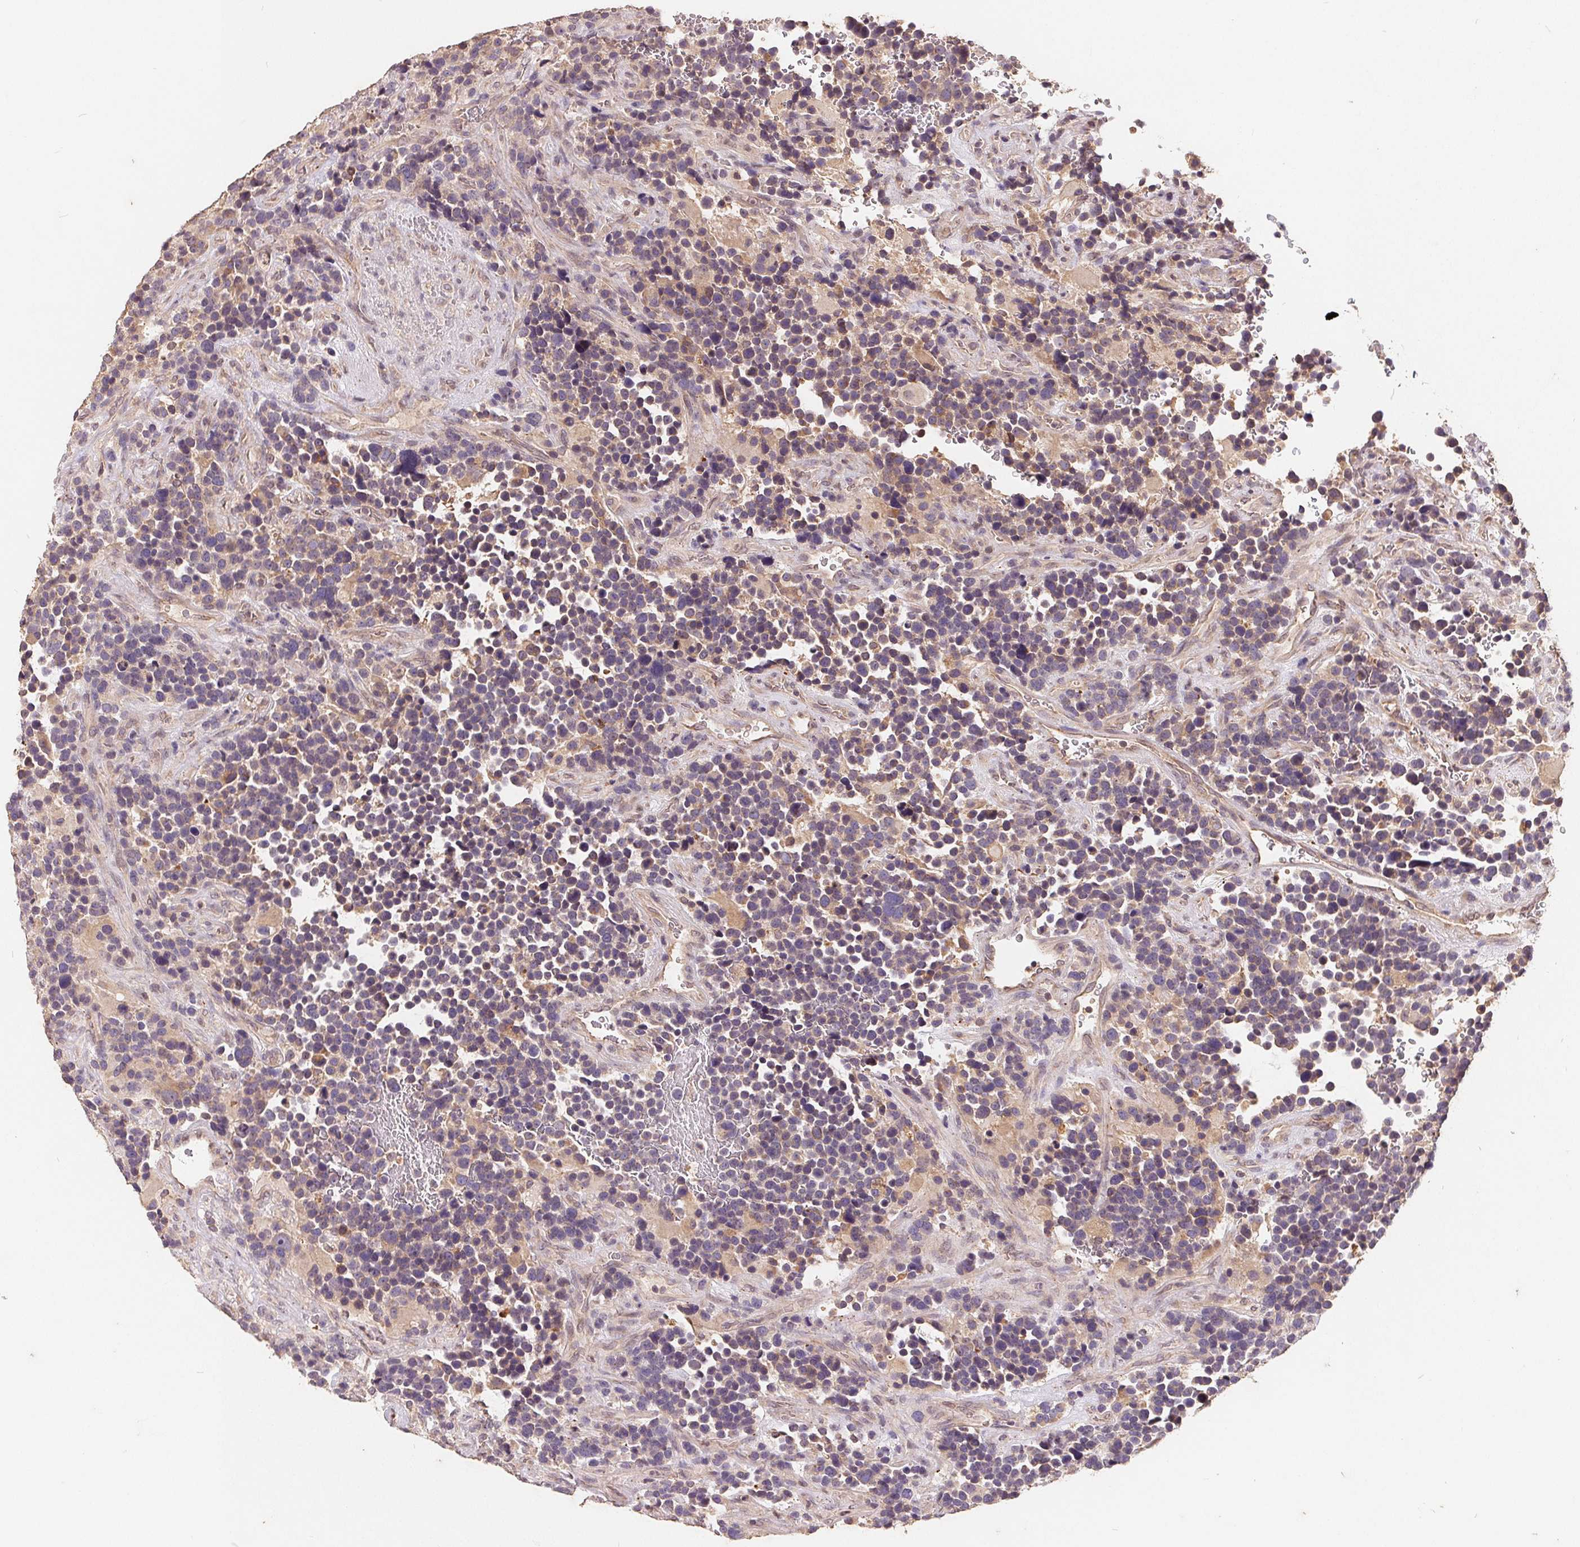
{"staining": {"intensity": "weak", "quantity": "<25%", "location": "cytoplasmic/membranous"}, "tissue": "glioma", "cell_type": "Tumor cells", "image_type": "cancer", "snomed": [{"axis": "morphology", "description": "Glioma, malignant, High grade"}, {"axis": "topography", "description": "Brain"}], "caption": "The IHC photomicrograph has no significant expression in tumor cells of glioma tissue.", "gene": "CDIPT", "patient": {"sex": "male", "age": 33}}